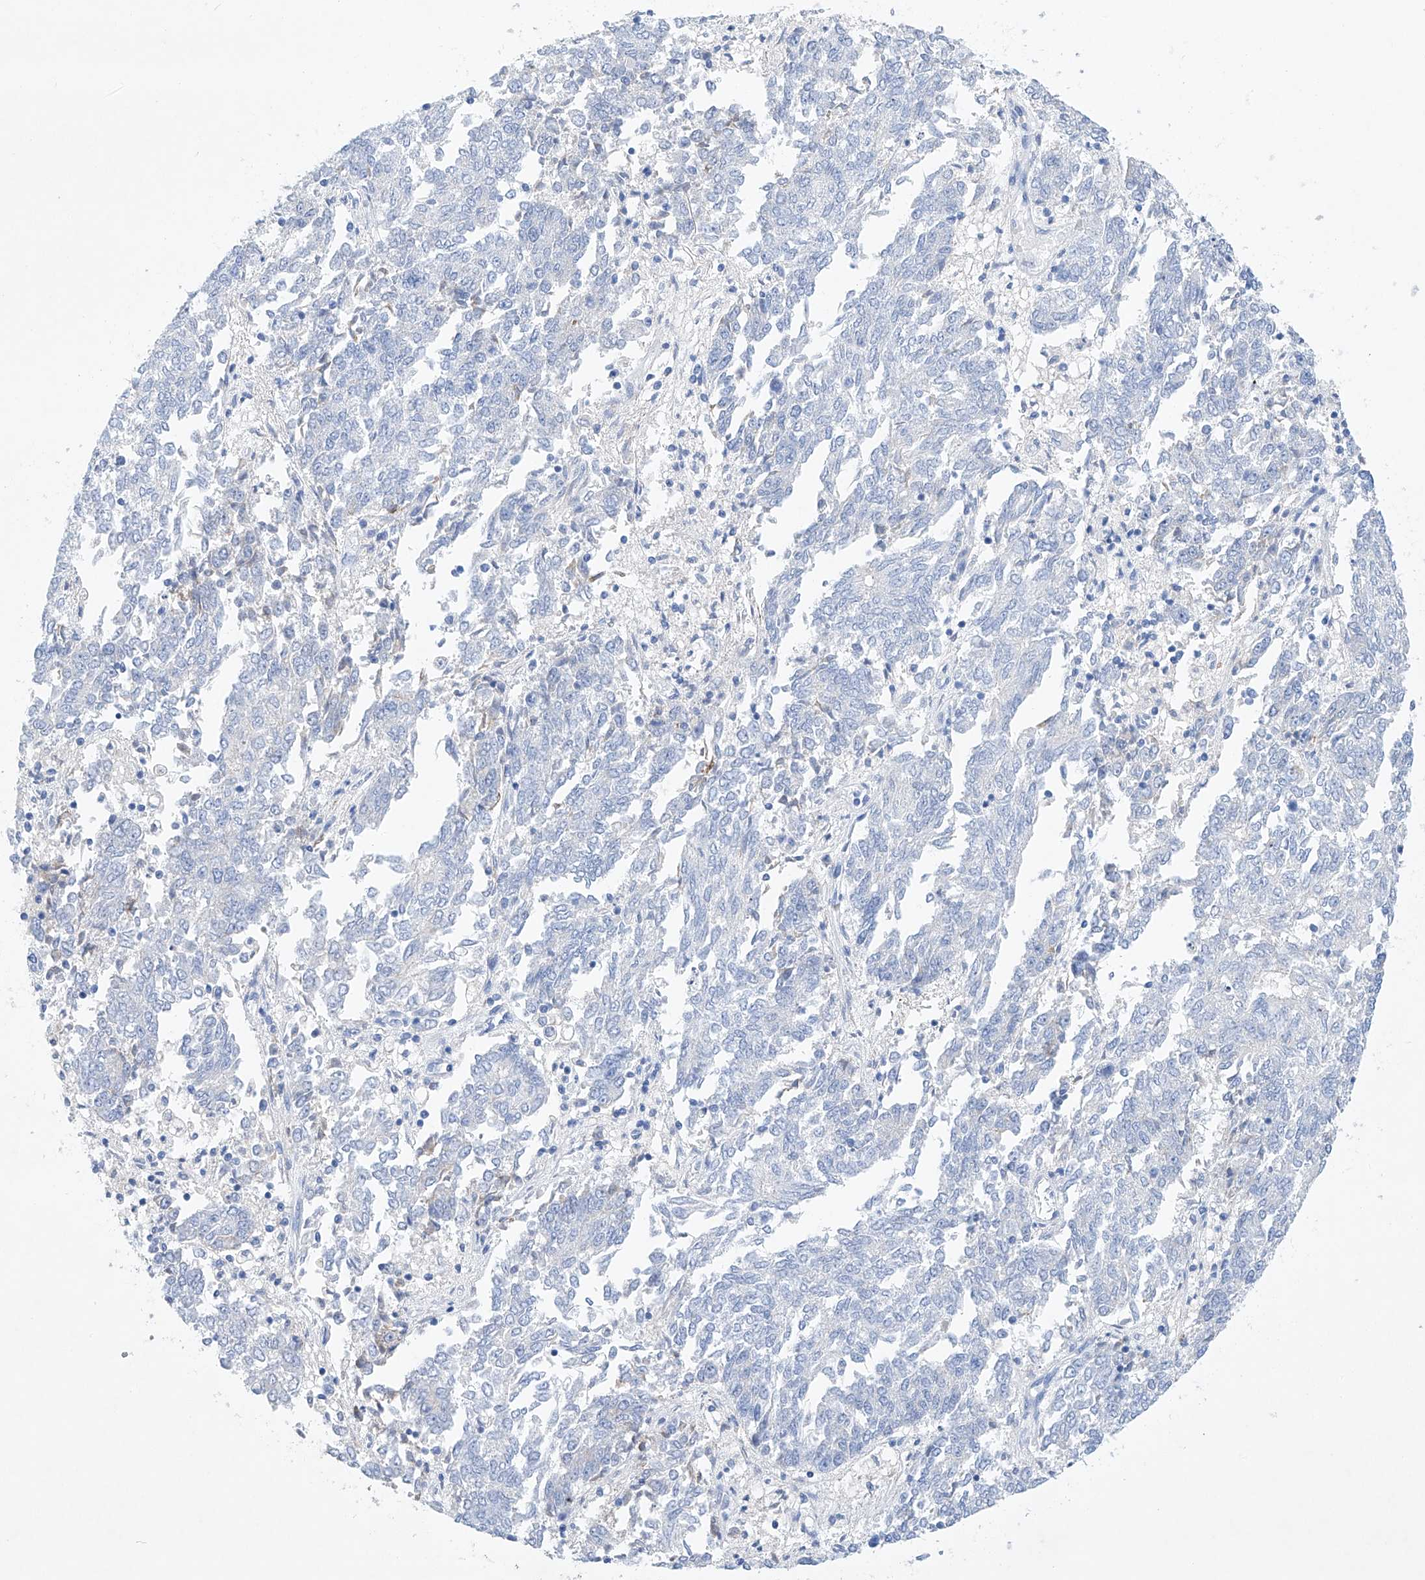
{"staining": {"intensity": "negative", "quantity": "none", "location": "none"}, "tissue": "endometrial cancer", "cell_type": "Tumor cells", "image_type": "cancer", "snomed": [{"axis": "morphology", "description": "Adenocarcinoma, NOS"}, {"axis": "topography", "description": "Endometrium"}], "caption": "There is no significant positivity in tumor cells of endometrial cancer.", "gene": "LURAP1", "patient": {"sex": "female", "age": 80}}